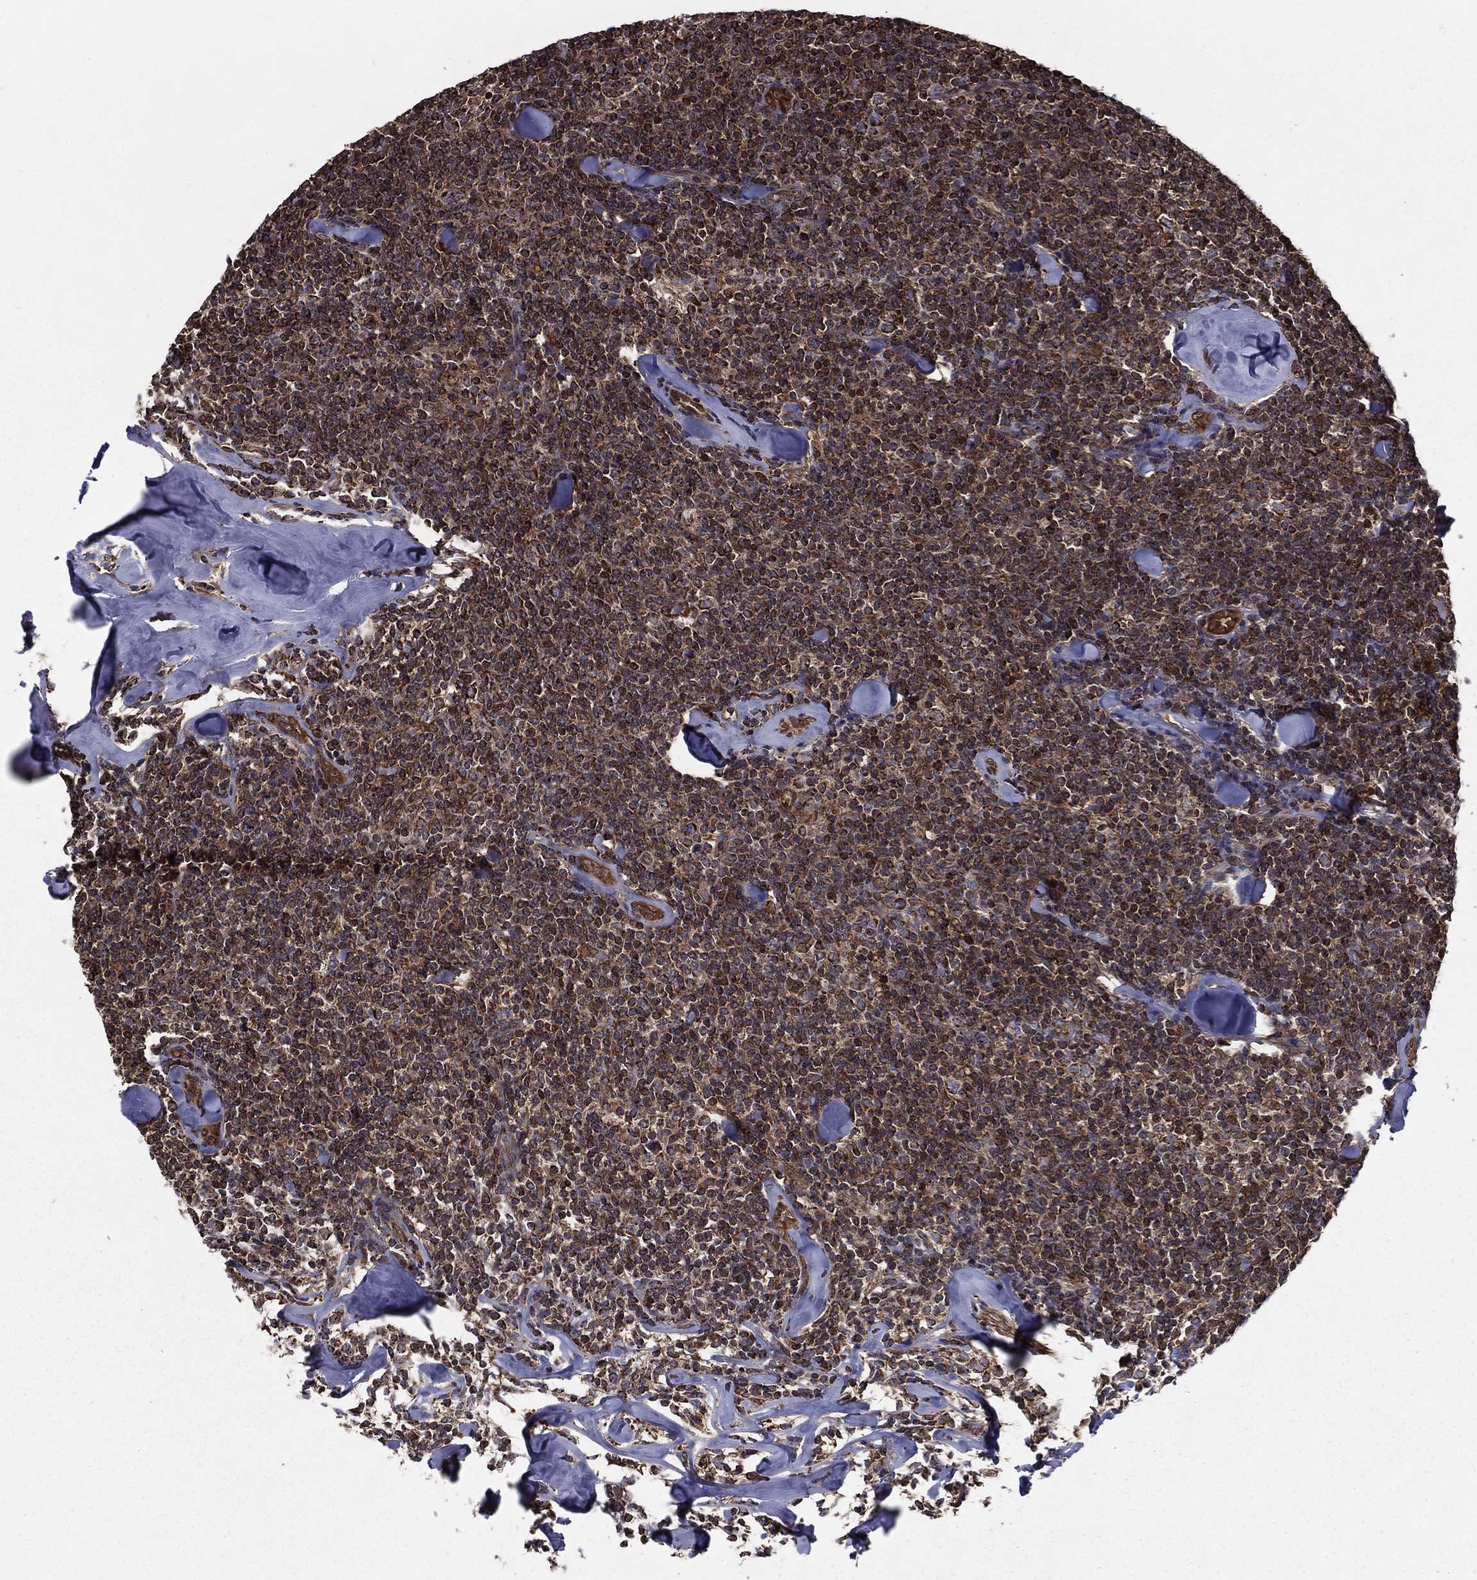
{"staining": {"intensity": "moderate", "quantity": ">75%", "location": "cytoplasmic/membranous"}, "tissue": "lymphoma", "cell_type": "Tumor cells", "image_type": "cancer", "snomed": [{"axis": "morphology", "description": "Malignant lymphoma, non-Hodgkin's type, Low grade"}, {"axis": "topography", "description": "Lymph node"}], "caption": "Approximately >75% of tumor cells in malignant lymphoma, non-Hodgkin's type (low-grade) demonstrate moderate cytoplasmic/membranous protein positivity as visualized by brown immunohistochemical staining.", "gene": "RIGI", "patient": {"sex": "female", "age": 56}}